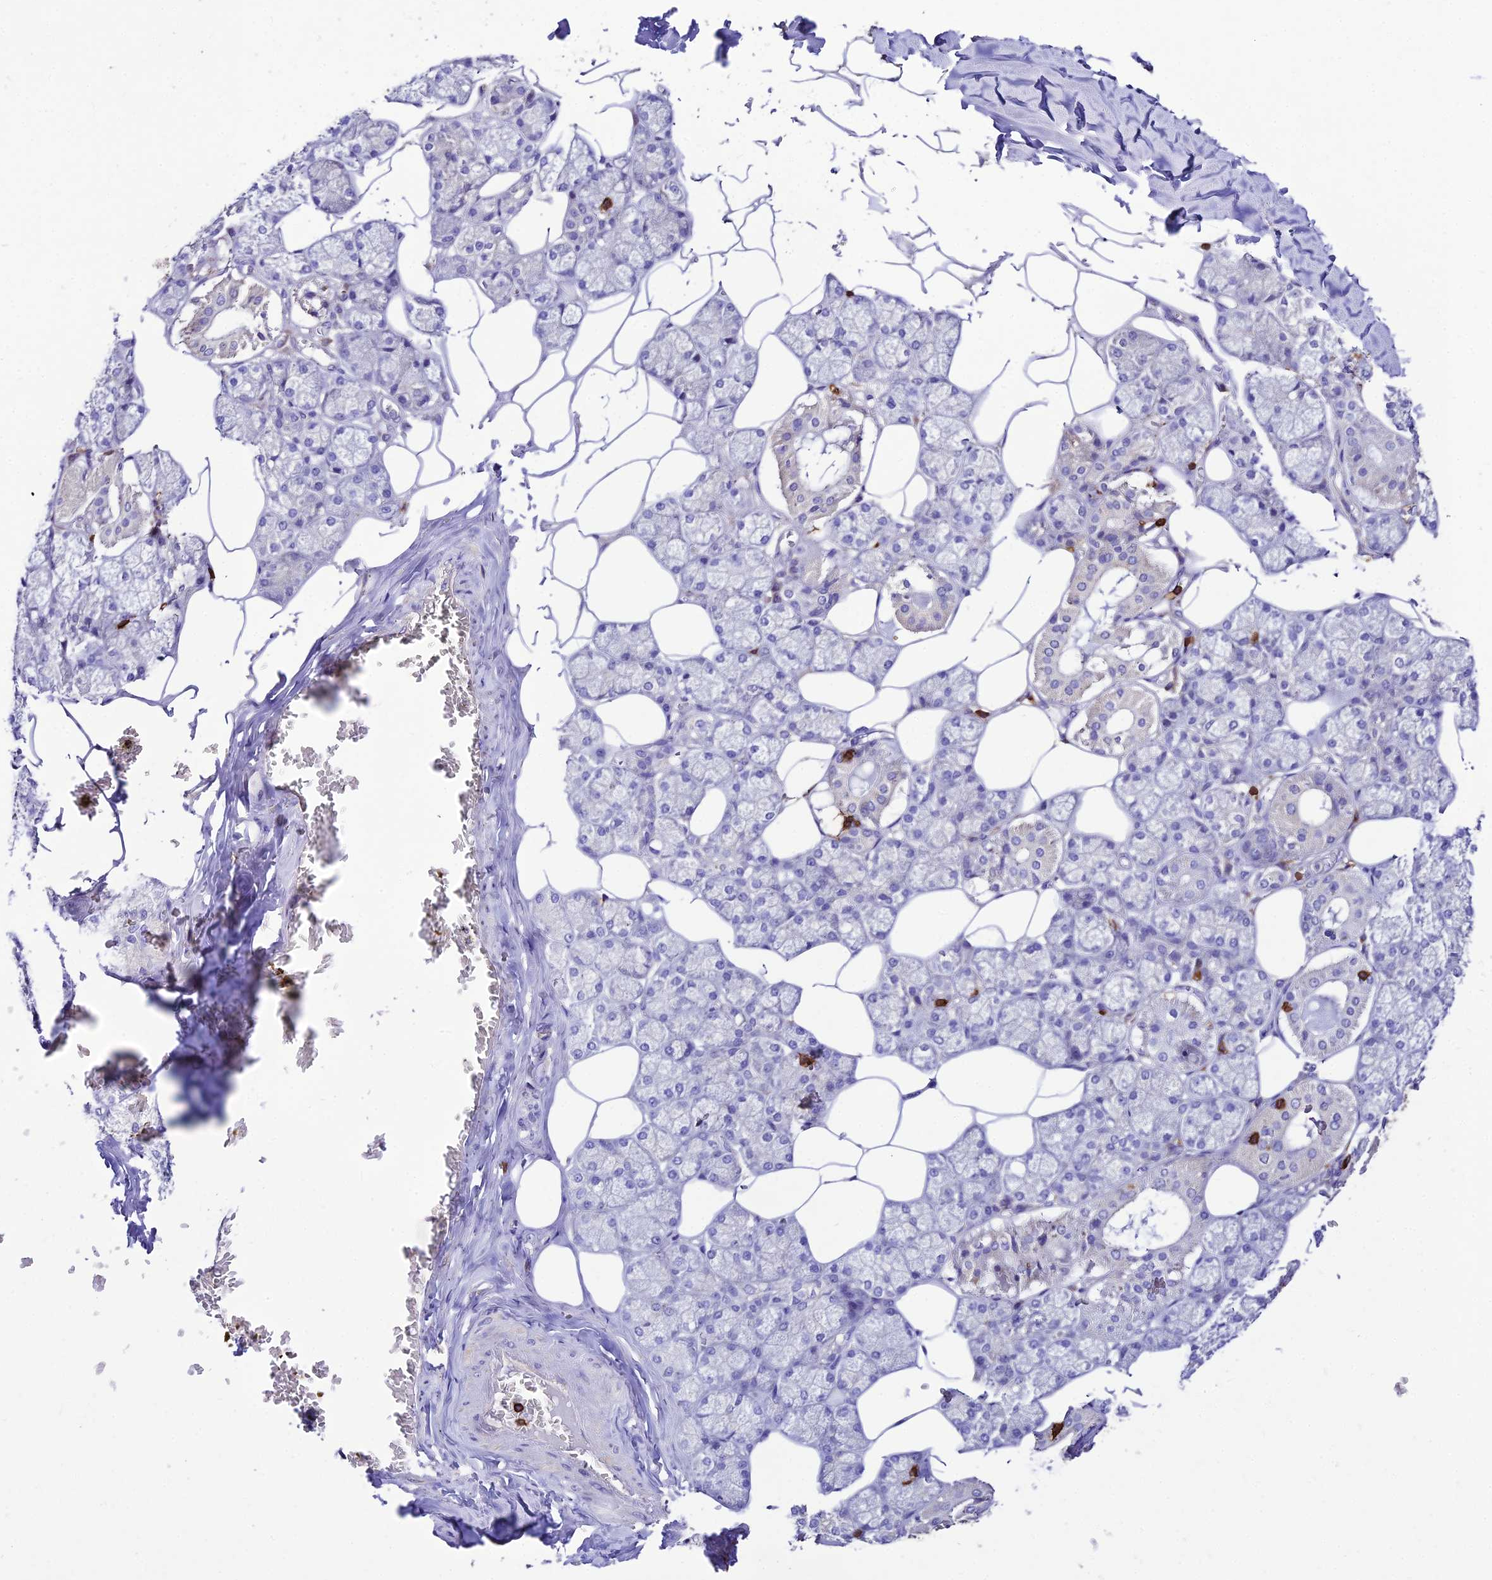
{"staining": {"intensity": "weak", "quantity": "<25%", "location": "cytoplasmic/membranous"}, "tissue": "salivary gland", "cell_type": "Glandular cells", "image_type": "normal", "snomed": [{"axis": "morphology", "description": "Normal tissue, NOS"}, {"axis": "topography", "description": "Salivary gland"}], "caption": "Photomicrograph shows no significant protein staining in glandular cells of normal salivary gland.", "gene": "PTPRCAP", "patient": {"sex": "male", "age": 62}}